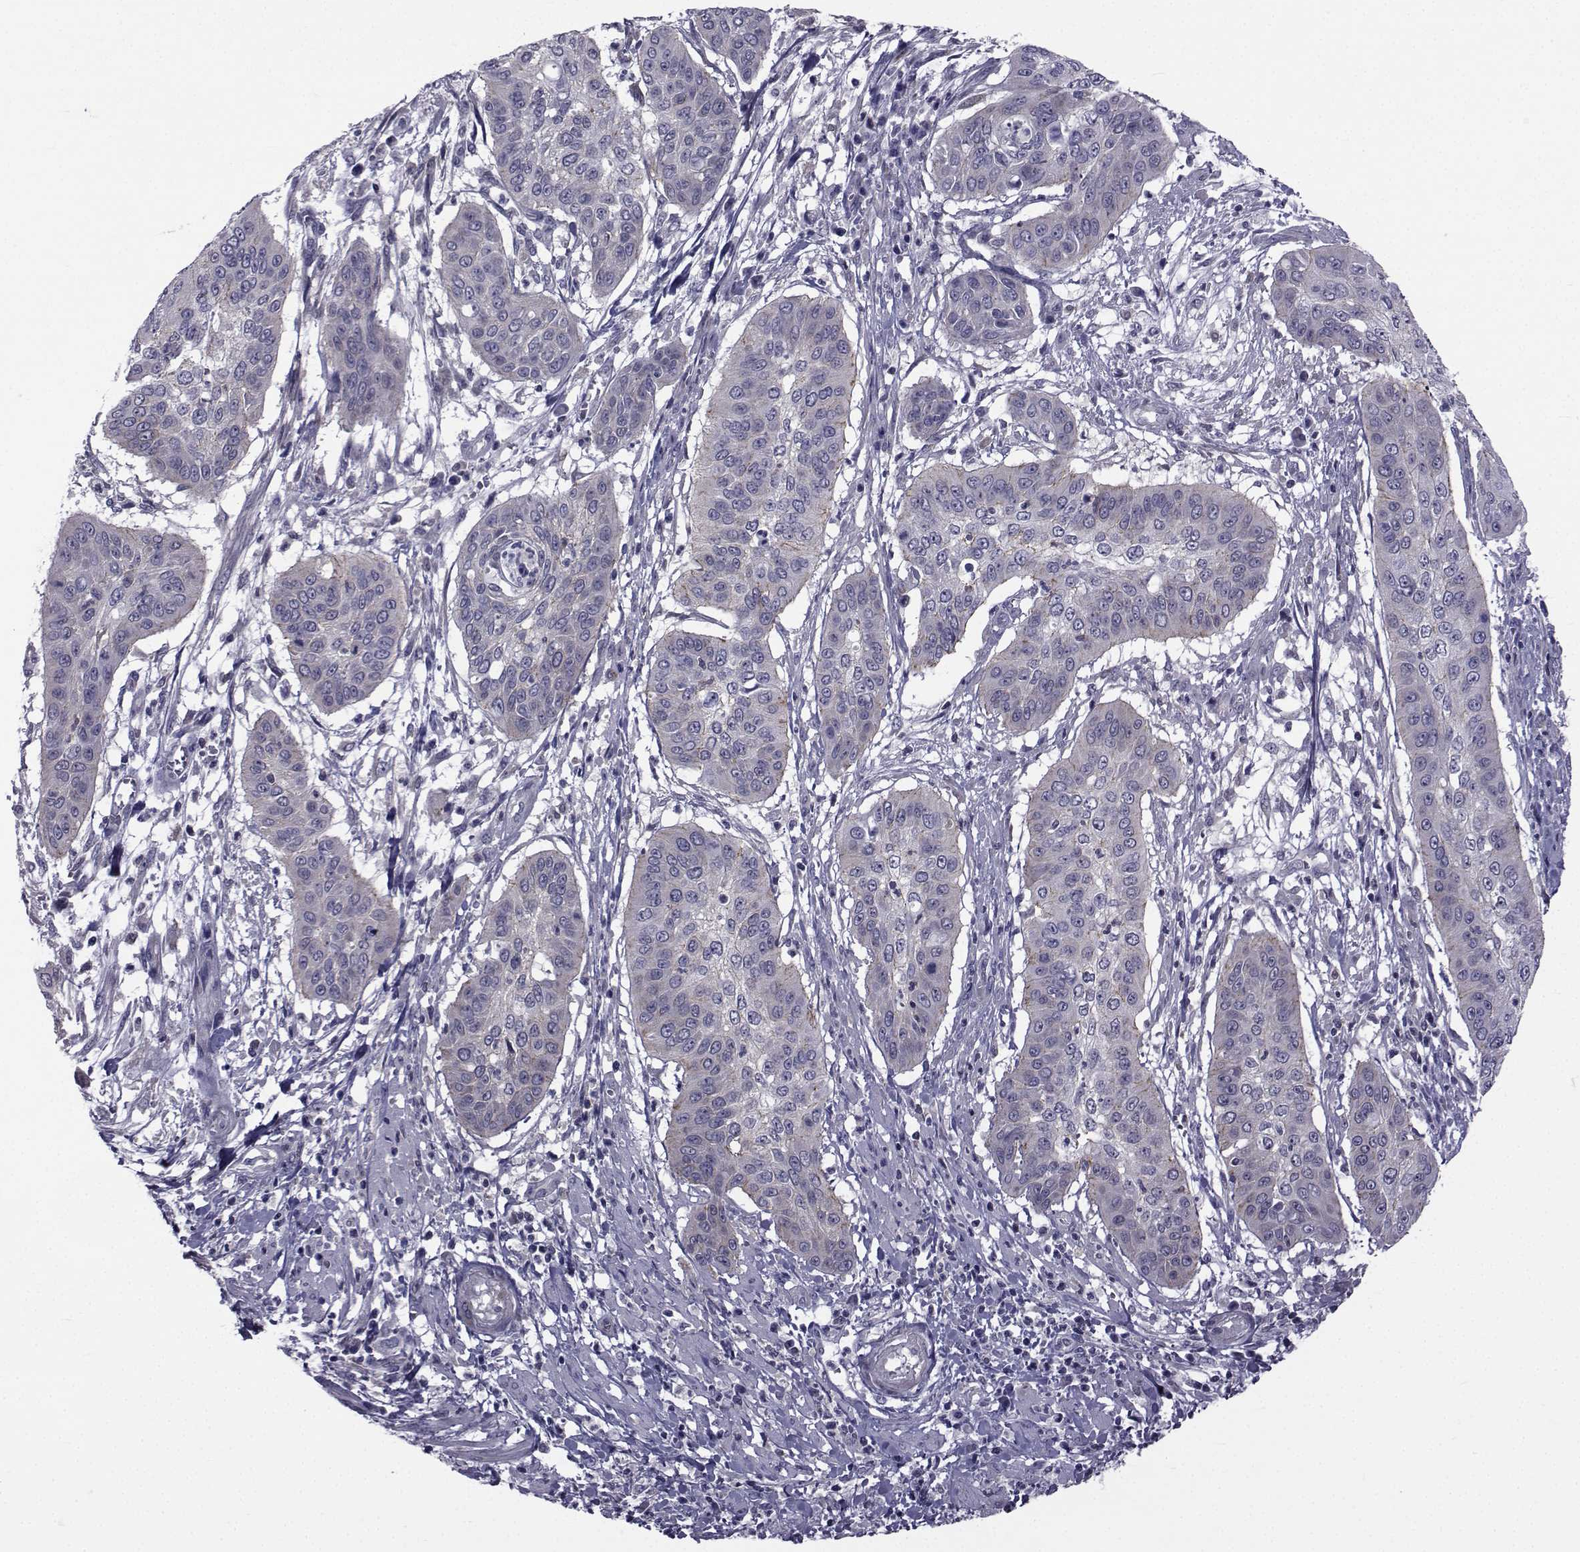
{"staining": {"intensity": "negative", "quantity": "none", "location": "none"}, "tissue": "cervical cancer", "cell_type": "Tumor cells", "image_type": "cancer", "snomed": [{"axis": "morphology", "description": "Squamous cell carcinoma, NOS"}, {"axis": "topography", "description": "Cervix"}], "caption": "A histopathology image of human cervical cancer is negative for staining in tumor cells. The staining is performed using DAB (3,3'-diaminobenzidine) brown chromogen with nuclei counter-stained in using hematoxylin.", "gene": "SLC30A10", "patient": {"sex": "female", "age": 39}}